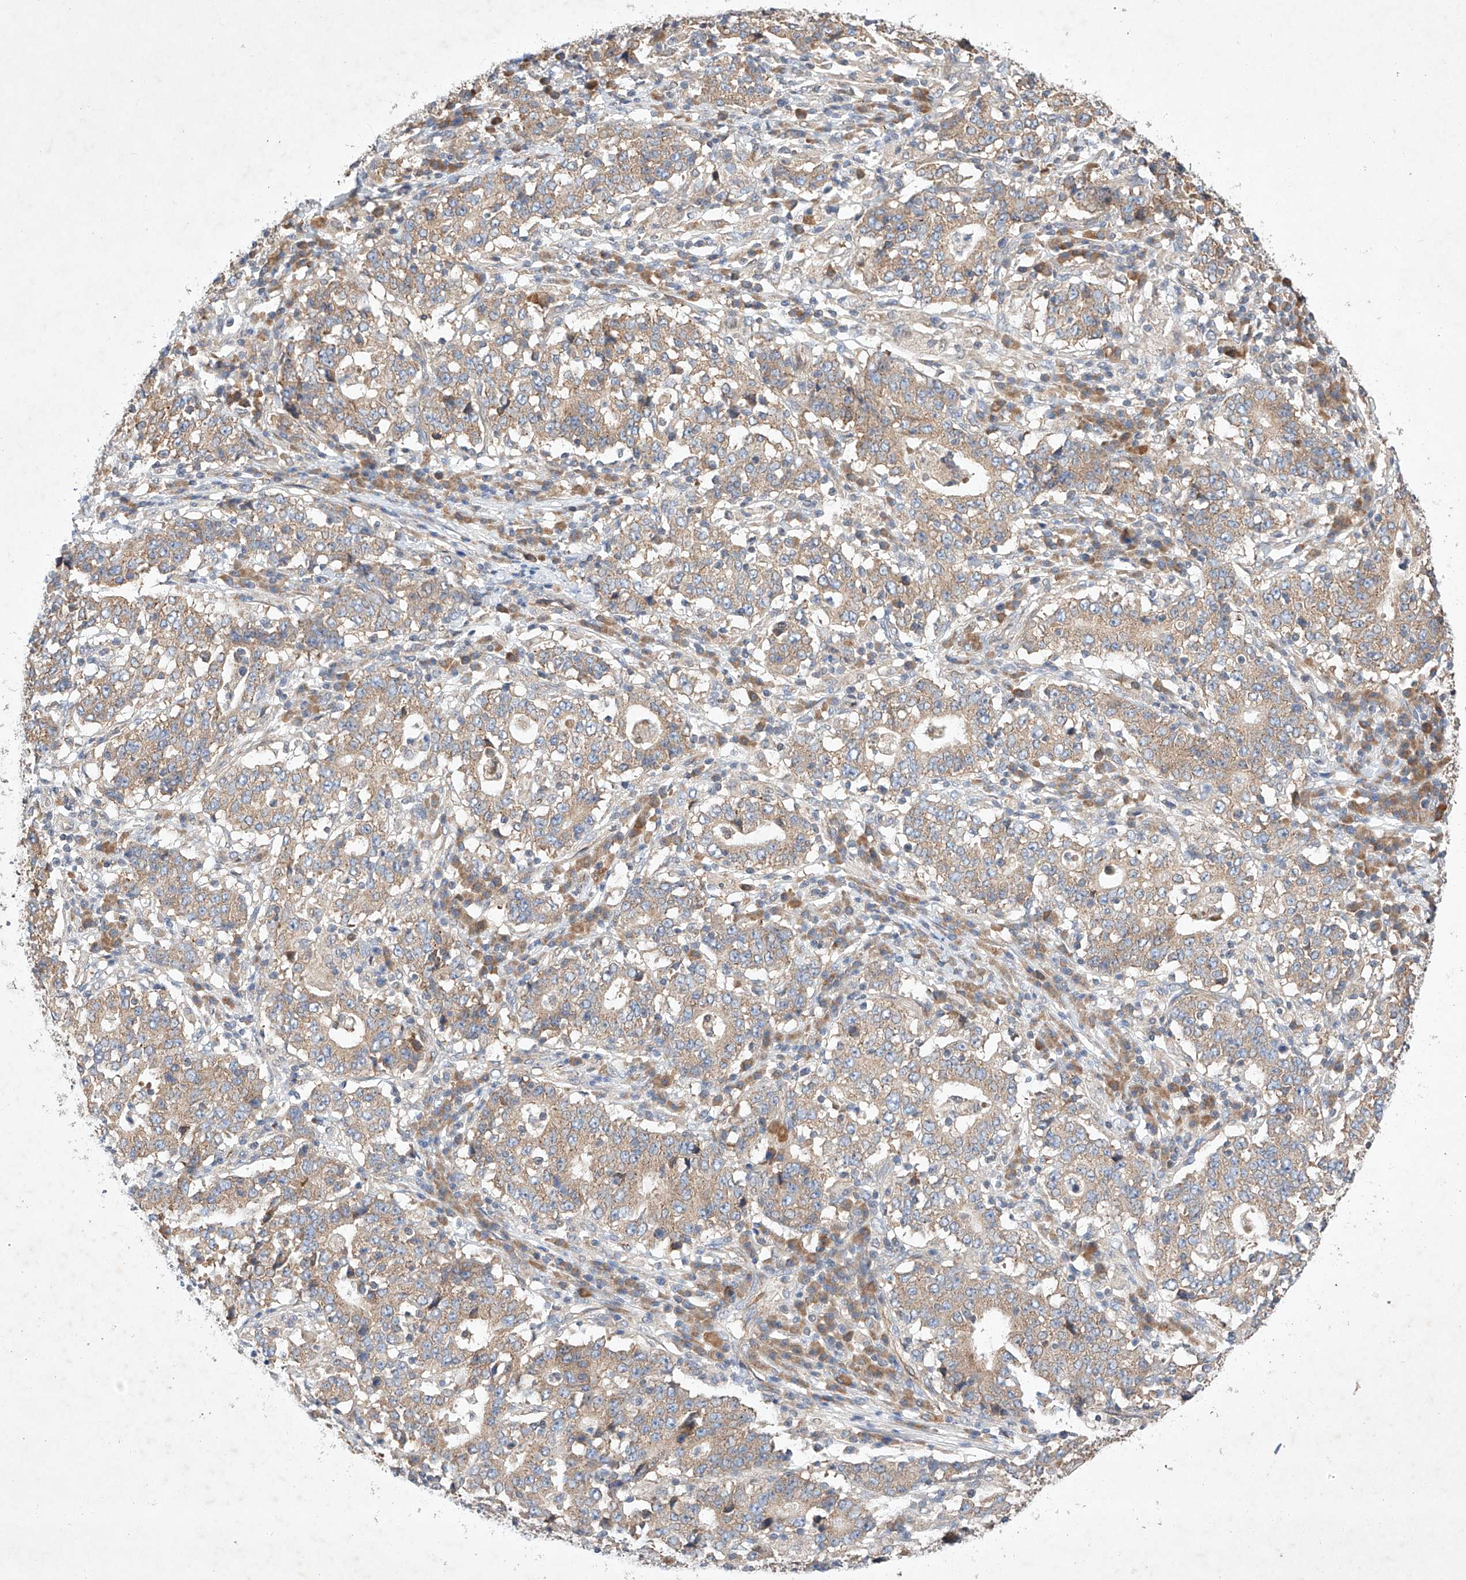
{"staining": {"intensity": "moderate", "quantity": ">75%", "location": "cytoplasmic/membranous"}, "tissue": "stomach cancer", "cell_type": "Tumor cells", "image_type": "cancer", "snomed": [{"axis": "morphology", "description": "Adenocarcinoma, NOS"}, {"axis": "topography", "description": "Stomach"}], "caption": "Immunohistochemistry (IHC) of stomach cancer displays medium levels of moderate cytoplasmic/membranous staining in approximately >75% of tumor cells.", "gene": "C6orf118", "patient": {"sex": "male", "age": 59}}